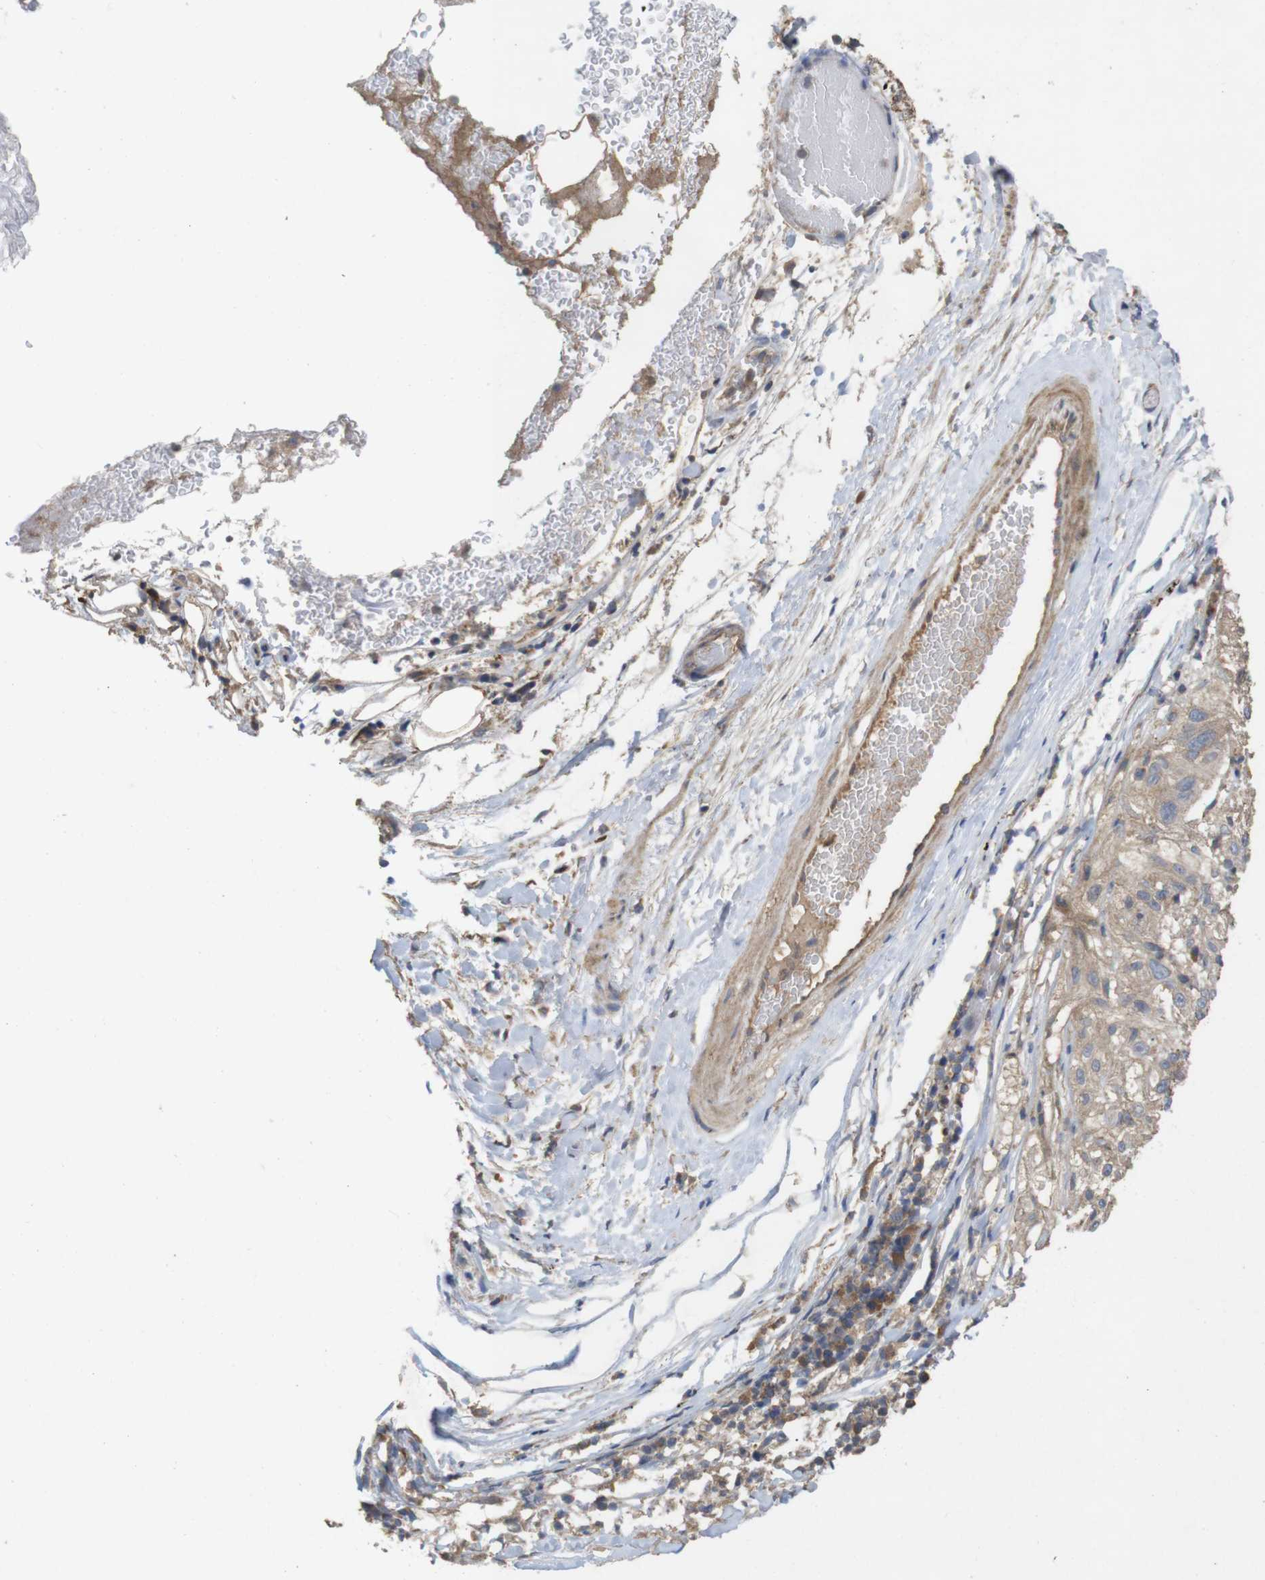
{"staining": {"intensity": "weak", "quantity": ">75%", "location": "cytoplasmic/membranous"}, "tissue": "lung cancer", "cell_type": "Tumor cells", "image_type": "cancer", "snomed": [{"axis": "morphology", "description": "Inflammation, NOS"}, {"axis": "morphology", "description": "Squamous cell carcinoma, NOS"}, {"axis": "topography", "description": "Lymph node"}, {"axis": "topography", "description": "Soft tissue"}, {"axis": "topography", "description": "Lung"}], "caption": "Weak cytoplasmic/membranous expression is appreciated in about >75% of tumor cells in lung cancer. The staining was performed using DAB (3,3'-diaminobenzidine) to visualize the protein expression in brown, while the nuclei were stained in blue with hematoxylin (Magnification: 20x).", "gene": "KCNS3", "patient": {"sex": "male", "age": 66}}